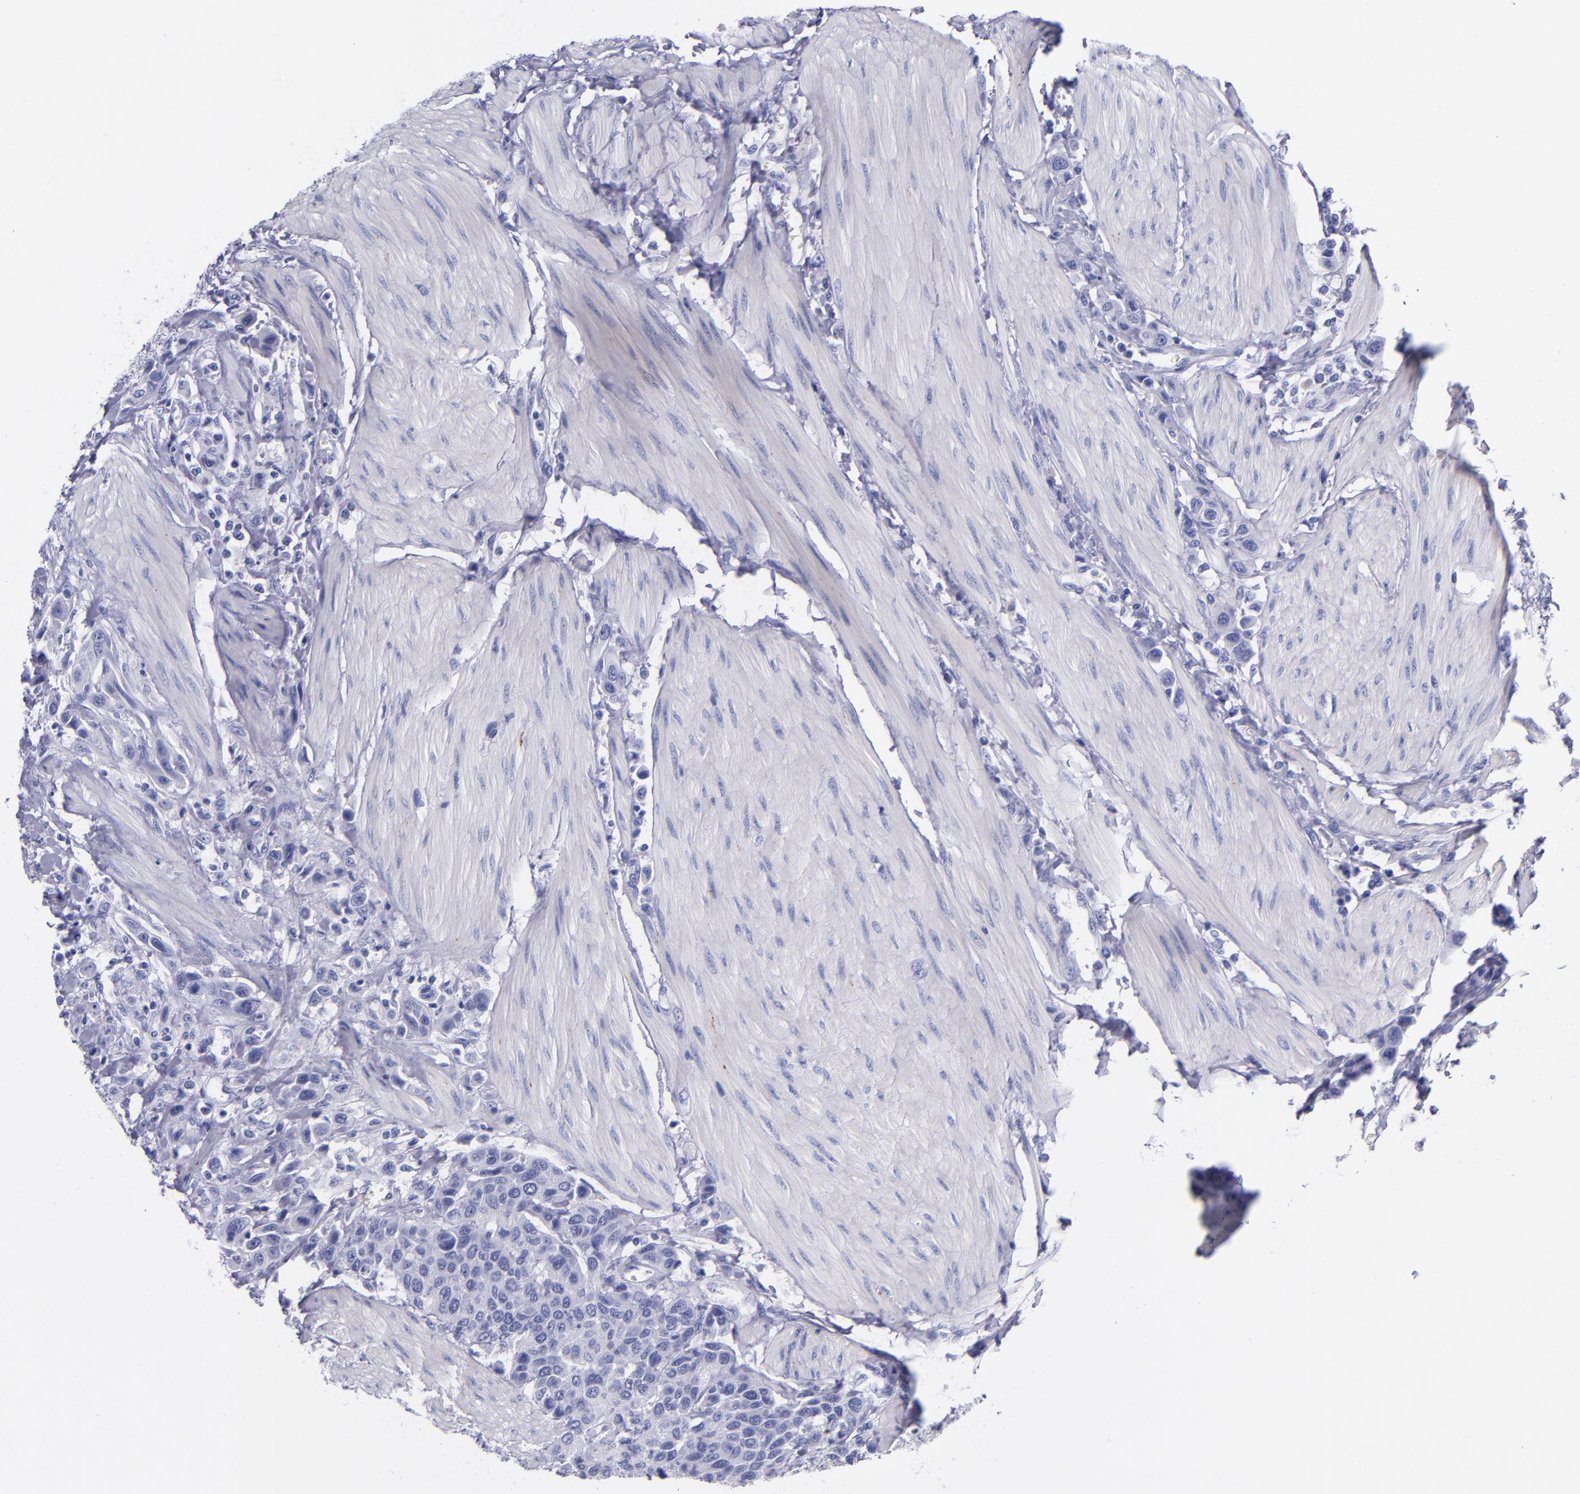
{"staining": {"intensity": "negative", "quantity": "none", "location": "none"}, "tissue": "urothelial cancer", "cell_type": "Tumor cells", "image_type": "cancer", "snomed": [{"axis": "morphology", "description": "Urothelial carcinoma, High grade"}, {"axis": "topography", "description": "Urinary bladder"}], "caption": "Protein analysis of urothelial cancer displays no significant positivity in tumor cells.", "gene": "SV2A", "patient": {"sex": "male", "age": 50}}